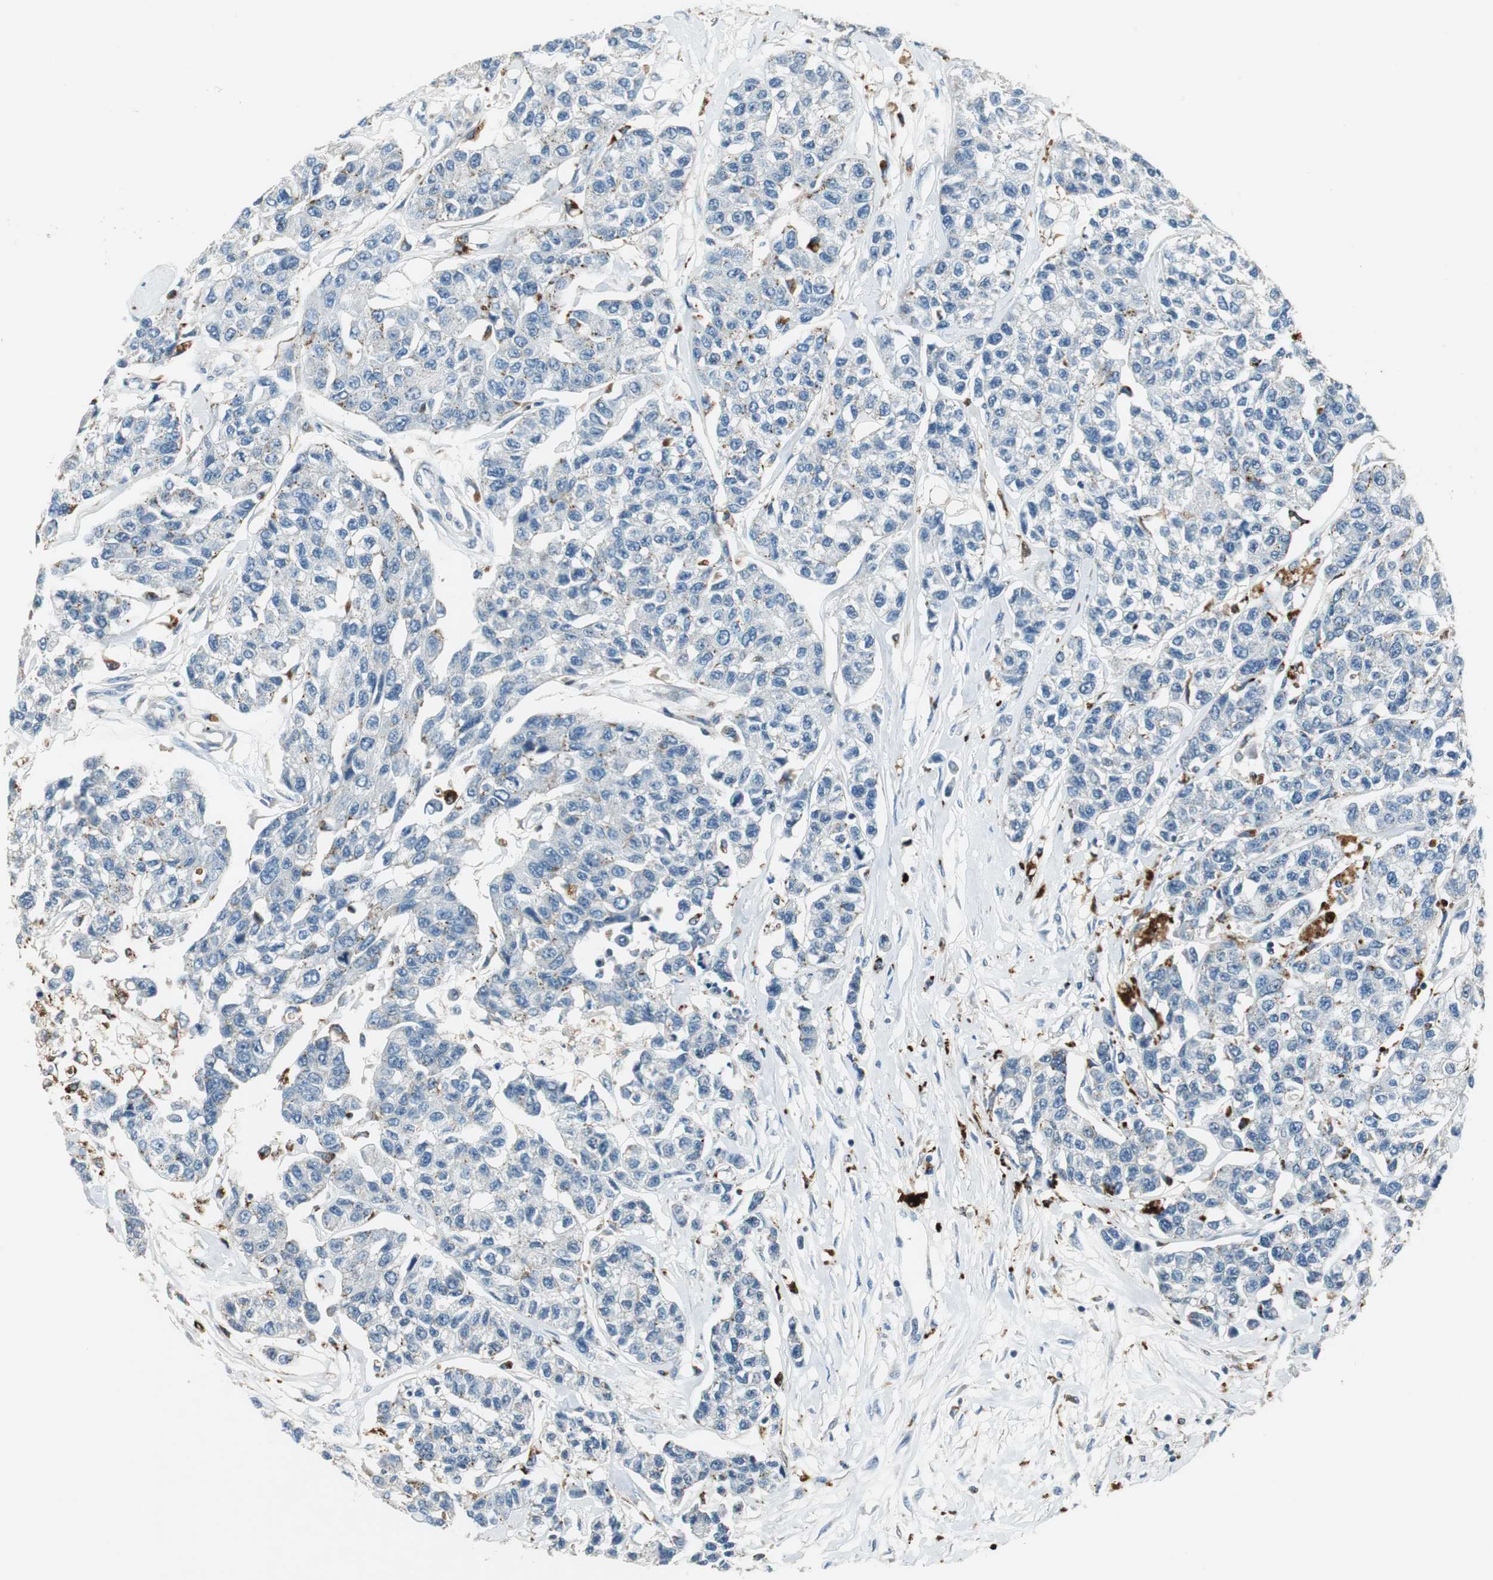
{"staining": {"intensity": "negative", "quantity": "none", "location": "none"}, "tissue": "breast cancer", "cell_type": "Tumor cells", "image_type": "cancer", "snomed": [{"axis": "morphology", "description": "Duct carcinoma"}, {"axis": "topography", "description": "Breast"}], "caption": "Immunohistochemistry image of neoplastic tissue: breast cancer (intraductal carcinoma) stained with DAB exhibits no significant protein expression in tumor cells. (DAB (3,3'-diaminobenzidine) immunohistochemistry (IHC) with hematoxylin counter stain).", "gene": "NCK1", "patient": {"sex": "female", "age": 51}}